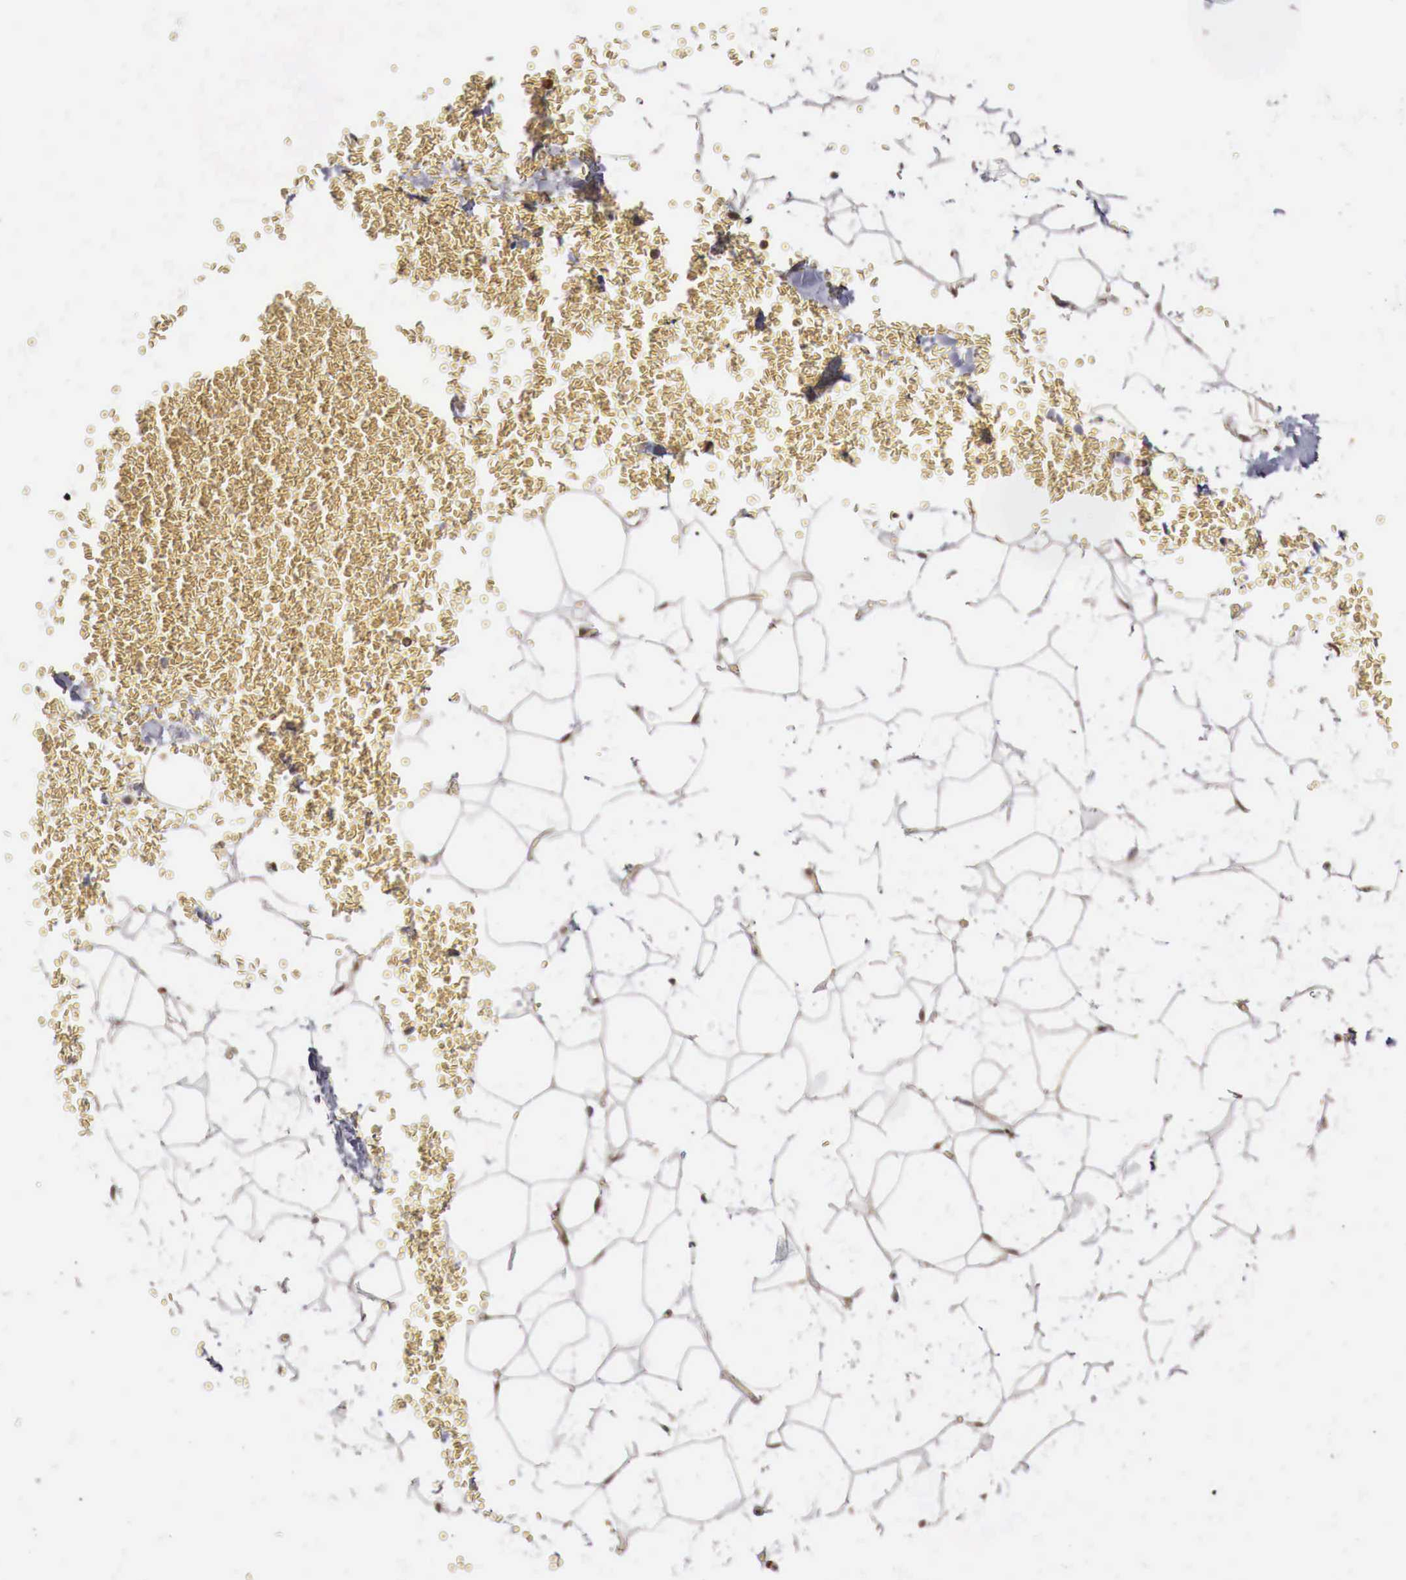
{"staining": {"intensity": "weak", "quantity": ">75%", "location": "nuclear"}, "tissue": "adipose tissue", "cell_type": "Adipocytes", "image_type": "normal", "snomed": [{"axis": "morphology", "description": "Normal tissue, NOS"}, {"axis": "morphology", "description": "Inflammation, NOS"}, {"axis": "topography", "description": "Lymph node"}, {"axis": "topography", "description": "Peripheral nerve tissue"}], "caption": "Adipose tissue stained with a protein marker shows weak staining in adipocytes.", "gene": "KHDRBS2", "patient": {"sex": "male", "age": 52}}